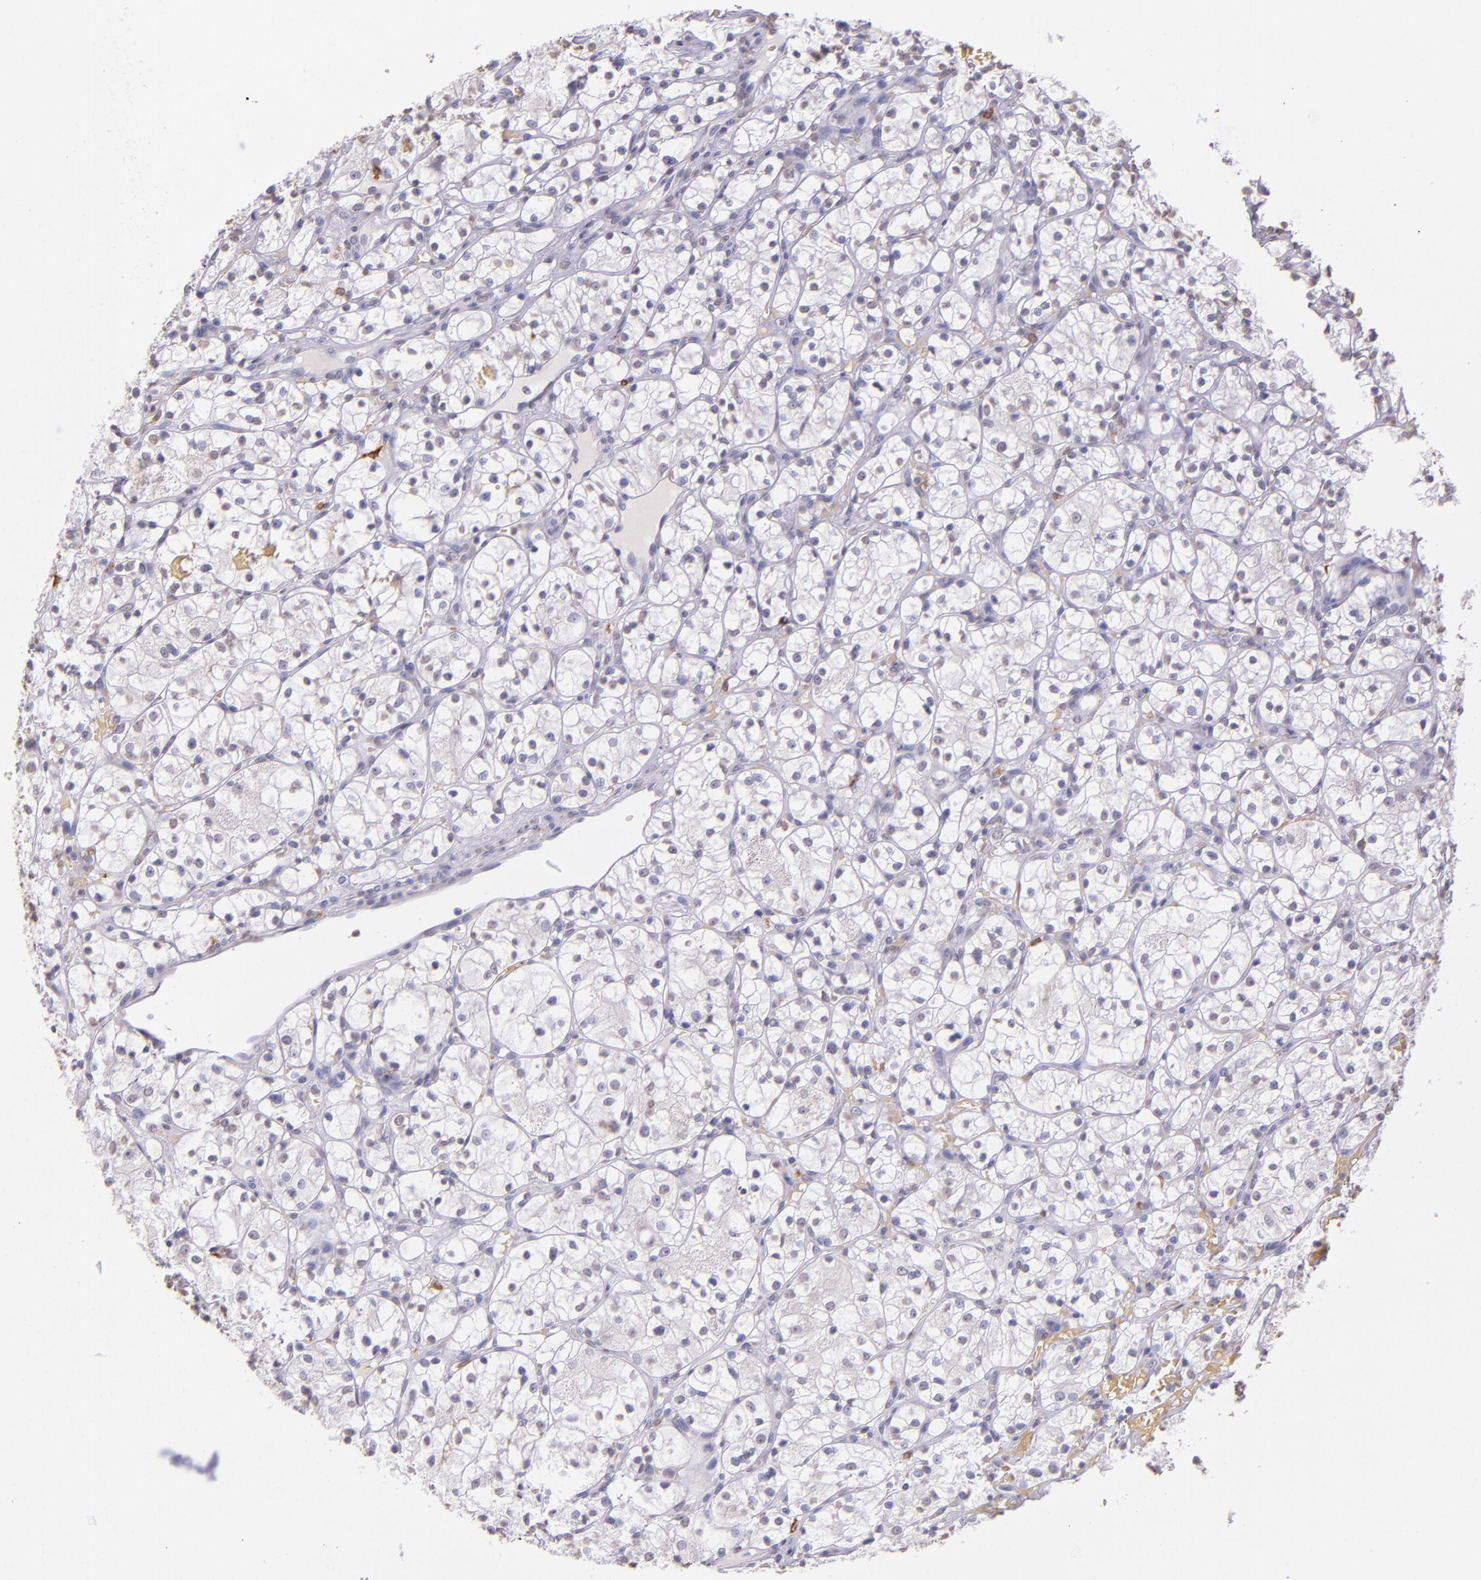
{"staining": {"intensity": "negative", "quantity": "none", "location": "none"}, "tissue": "renal cancer", "cell_type": "Tumor cells", "image_type": "cancer", "snomed": [{"axis": "morphology", "description": "Adenocarcinoma, NOS"}, {"axis": "topography", "description": "Kidney"}], "caption": "Renal cancer stained for a protein using IHC shows no positivity tumor cells.", "gene": "RTN1", "patient": {"sex": "female", "age": 60}}